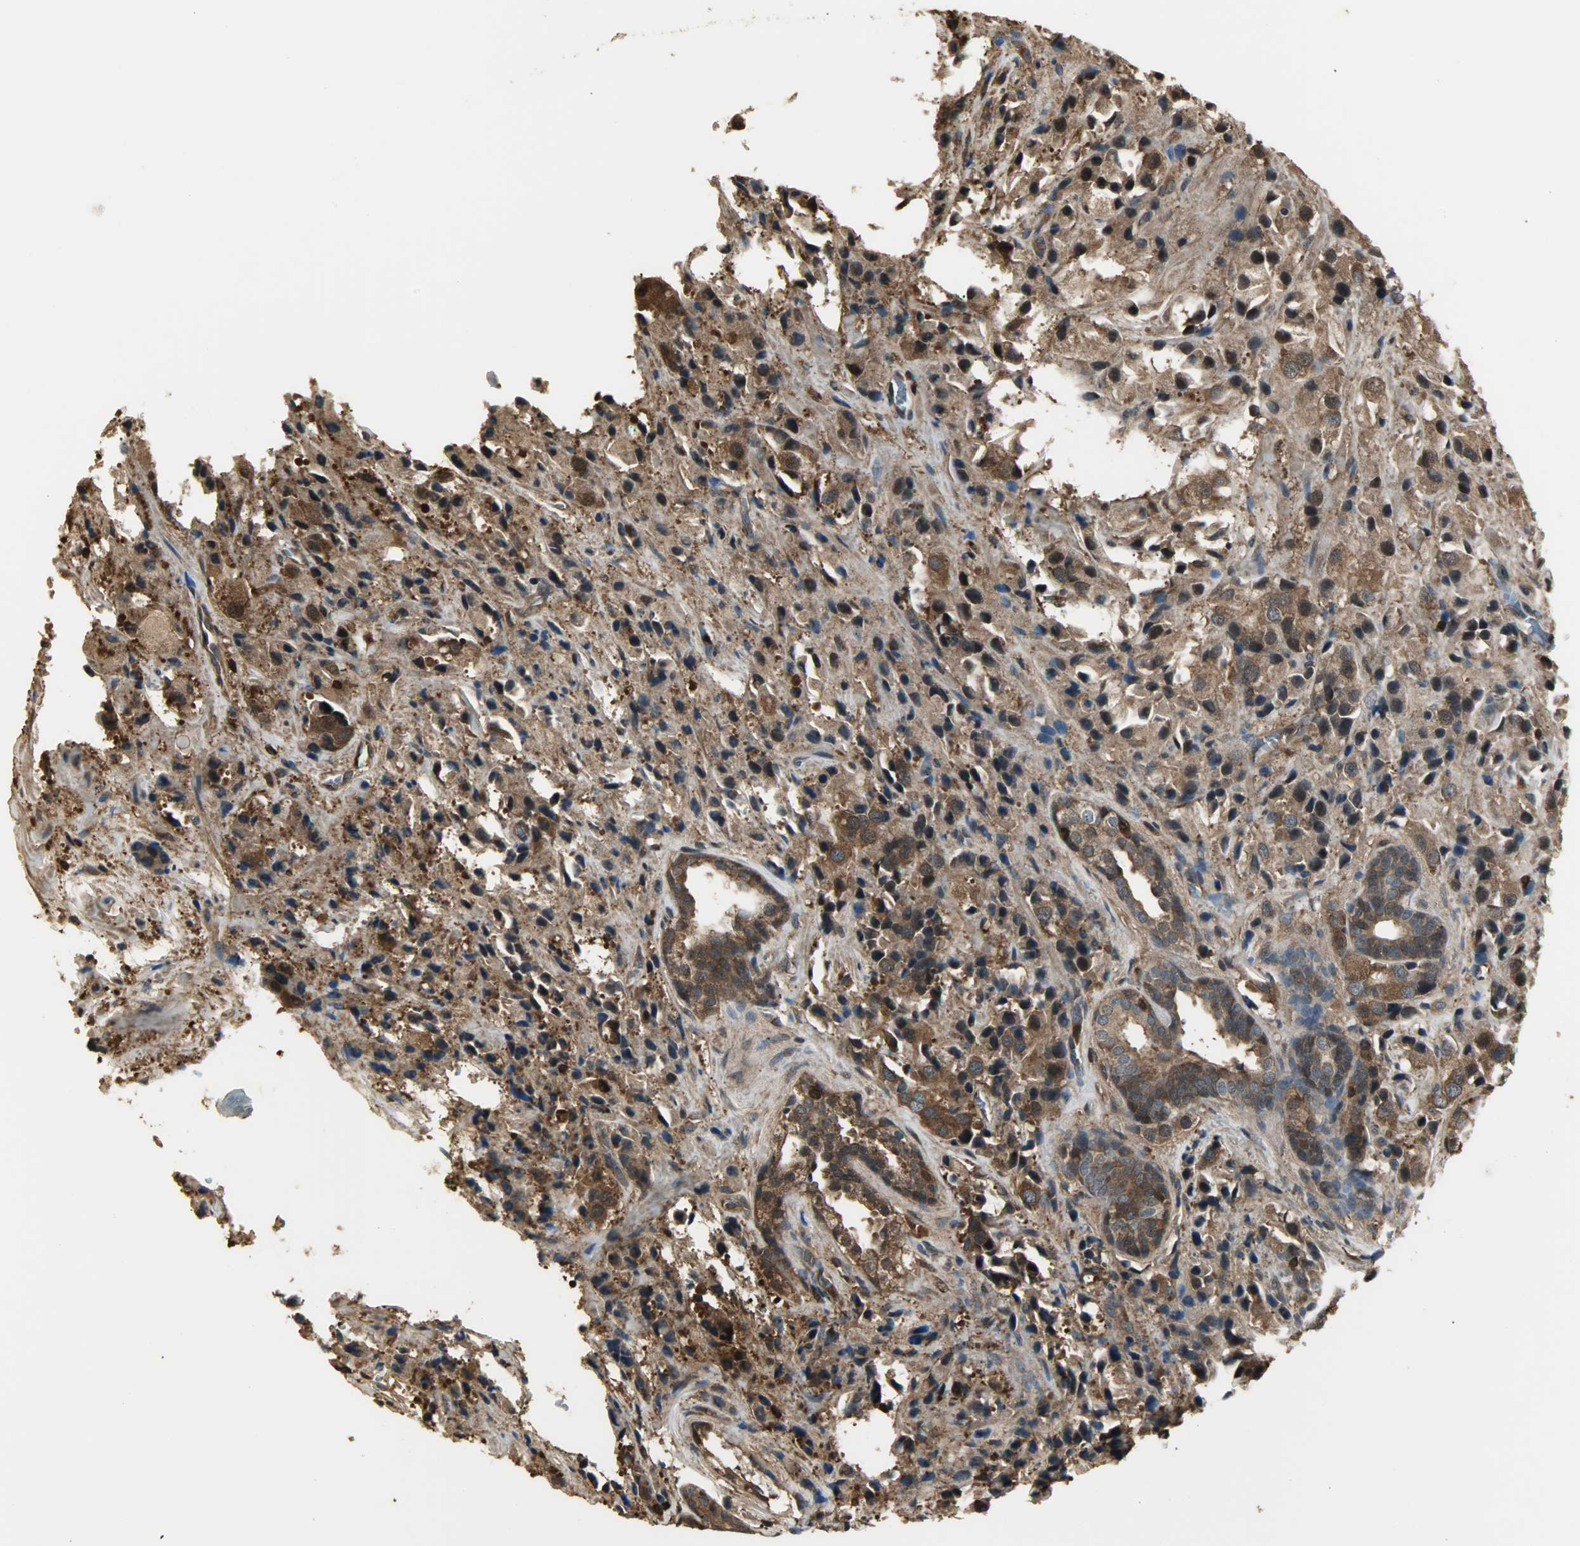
{"staining": {"intensity": "strong", "quantity": ">75%", "location": "cytoplasmic/membranous,nuclear"}, "tissue": "prostate cancer", "cell_type": "Tumor cells", "image_type": "cancer", "snomed": [{"axis": "morphology", "description": "Adenocarcinoma, High grade"}, {"axis": "topography", "description": "Prostate"}], "caption": "Strong cytoplasmic/membranous and nuclear staining for a protein is present in approximately >75% of tumor cells of adenocarcinoma (high-grade) (prostate) using immunohistochemistry.", "gene": "YWHAZ", "patient": {"sex": "male", "age": 70}}